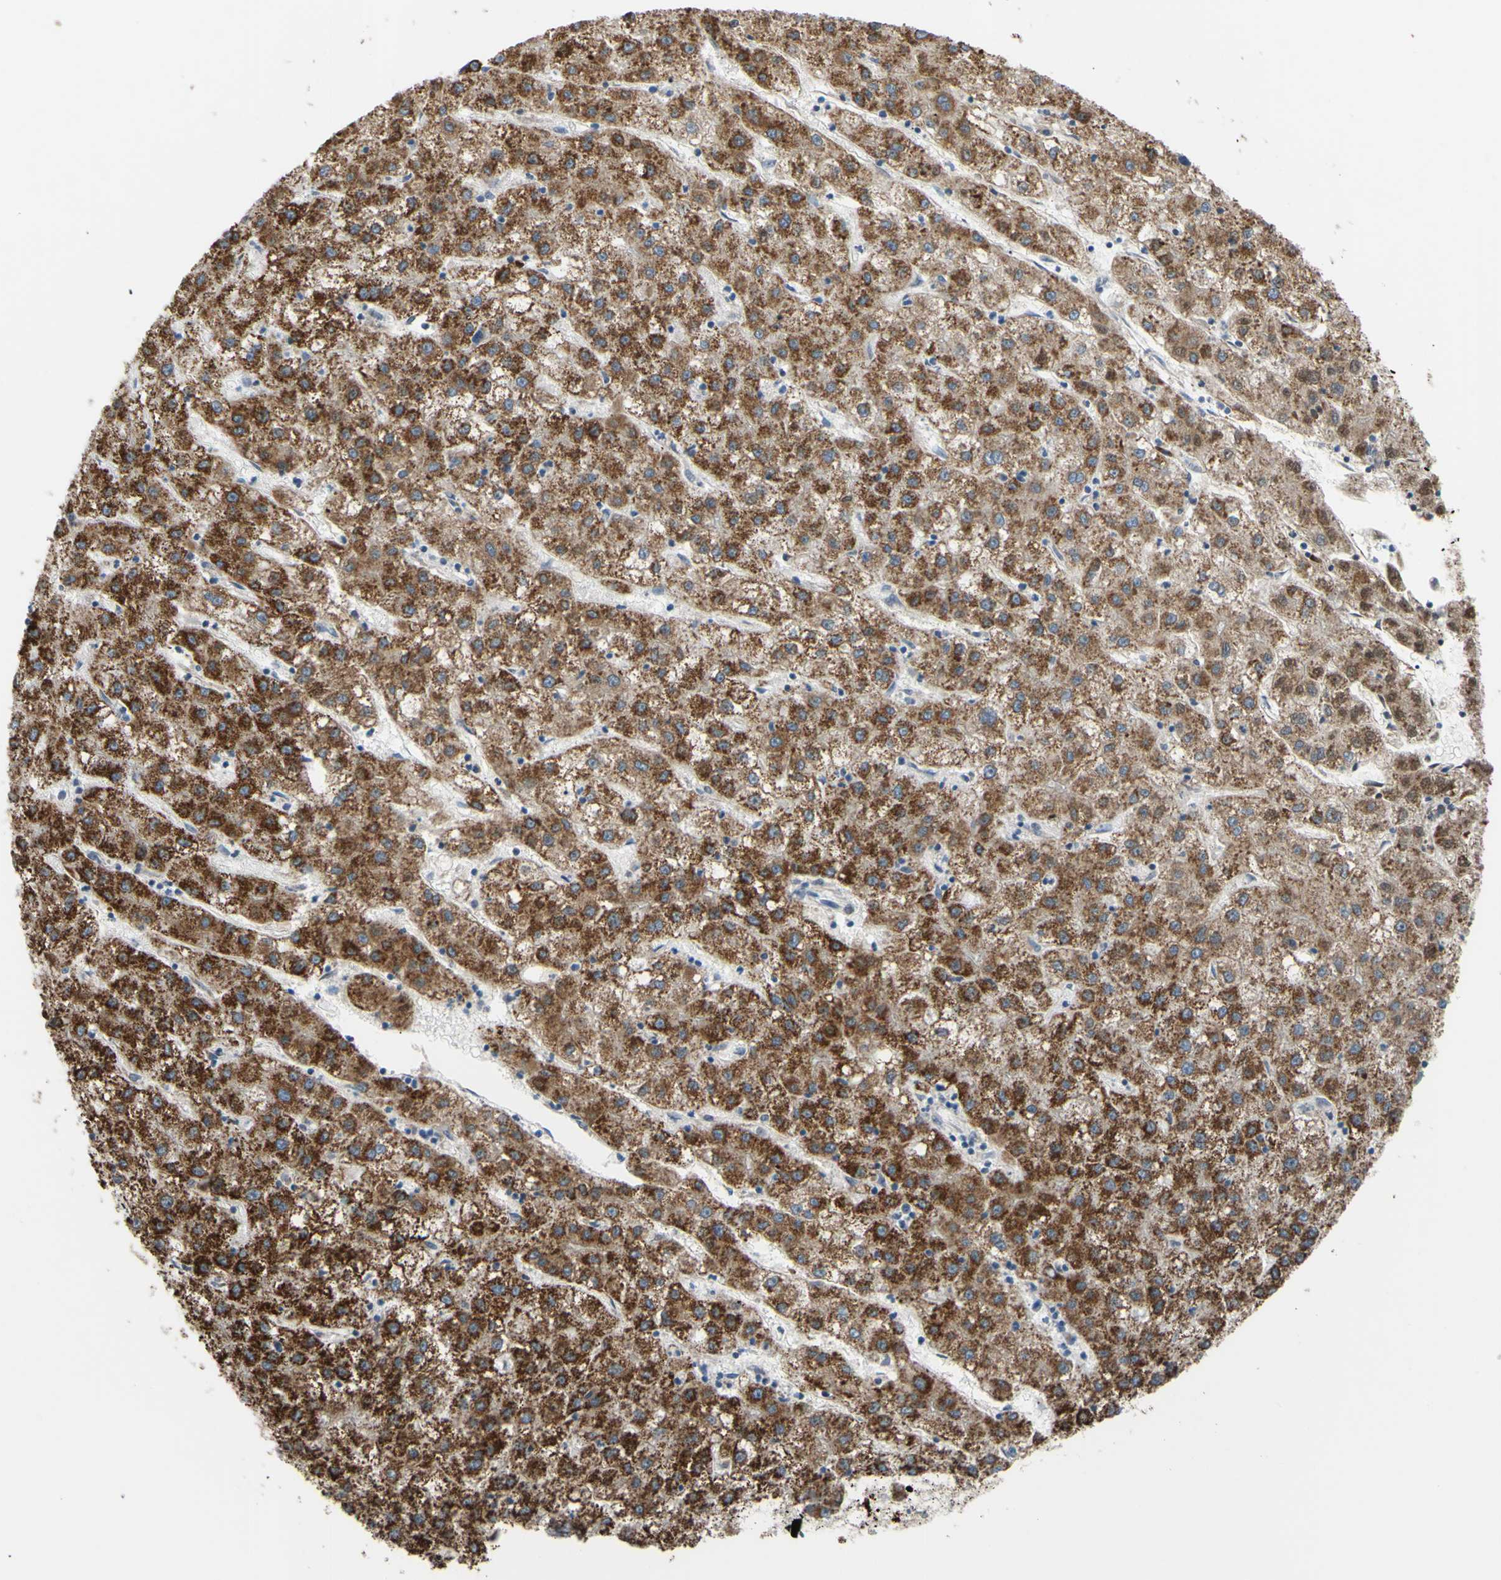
{"staining": {"intensity": "moderate", "quantity": ">75%", "location": "cytoplasmic/membranous"}, "tissue": "liver cancer", "cell_type": "Tumor cells", "image_type": "cancer", "snomed": [{"axis": "morphology", "description": "Carcinoma, Hepatocellular, NOS"}, {"axis": "topography", "description": "Liver"}], "caption": "Liver cancer was stained to show a protein in brown. There is medium levels of moderate cytoplasmic/membranous expression in about >75% of tumor cells. The protein is shown in brown color, while the nuclei are stained blue.", "gene": "GLT8D1", "patient": {"sex": "male", "age": 72}}